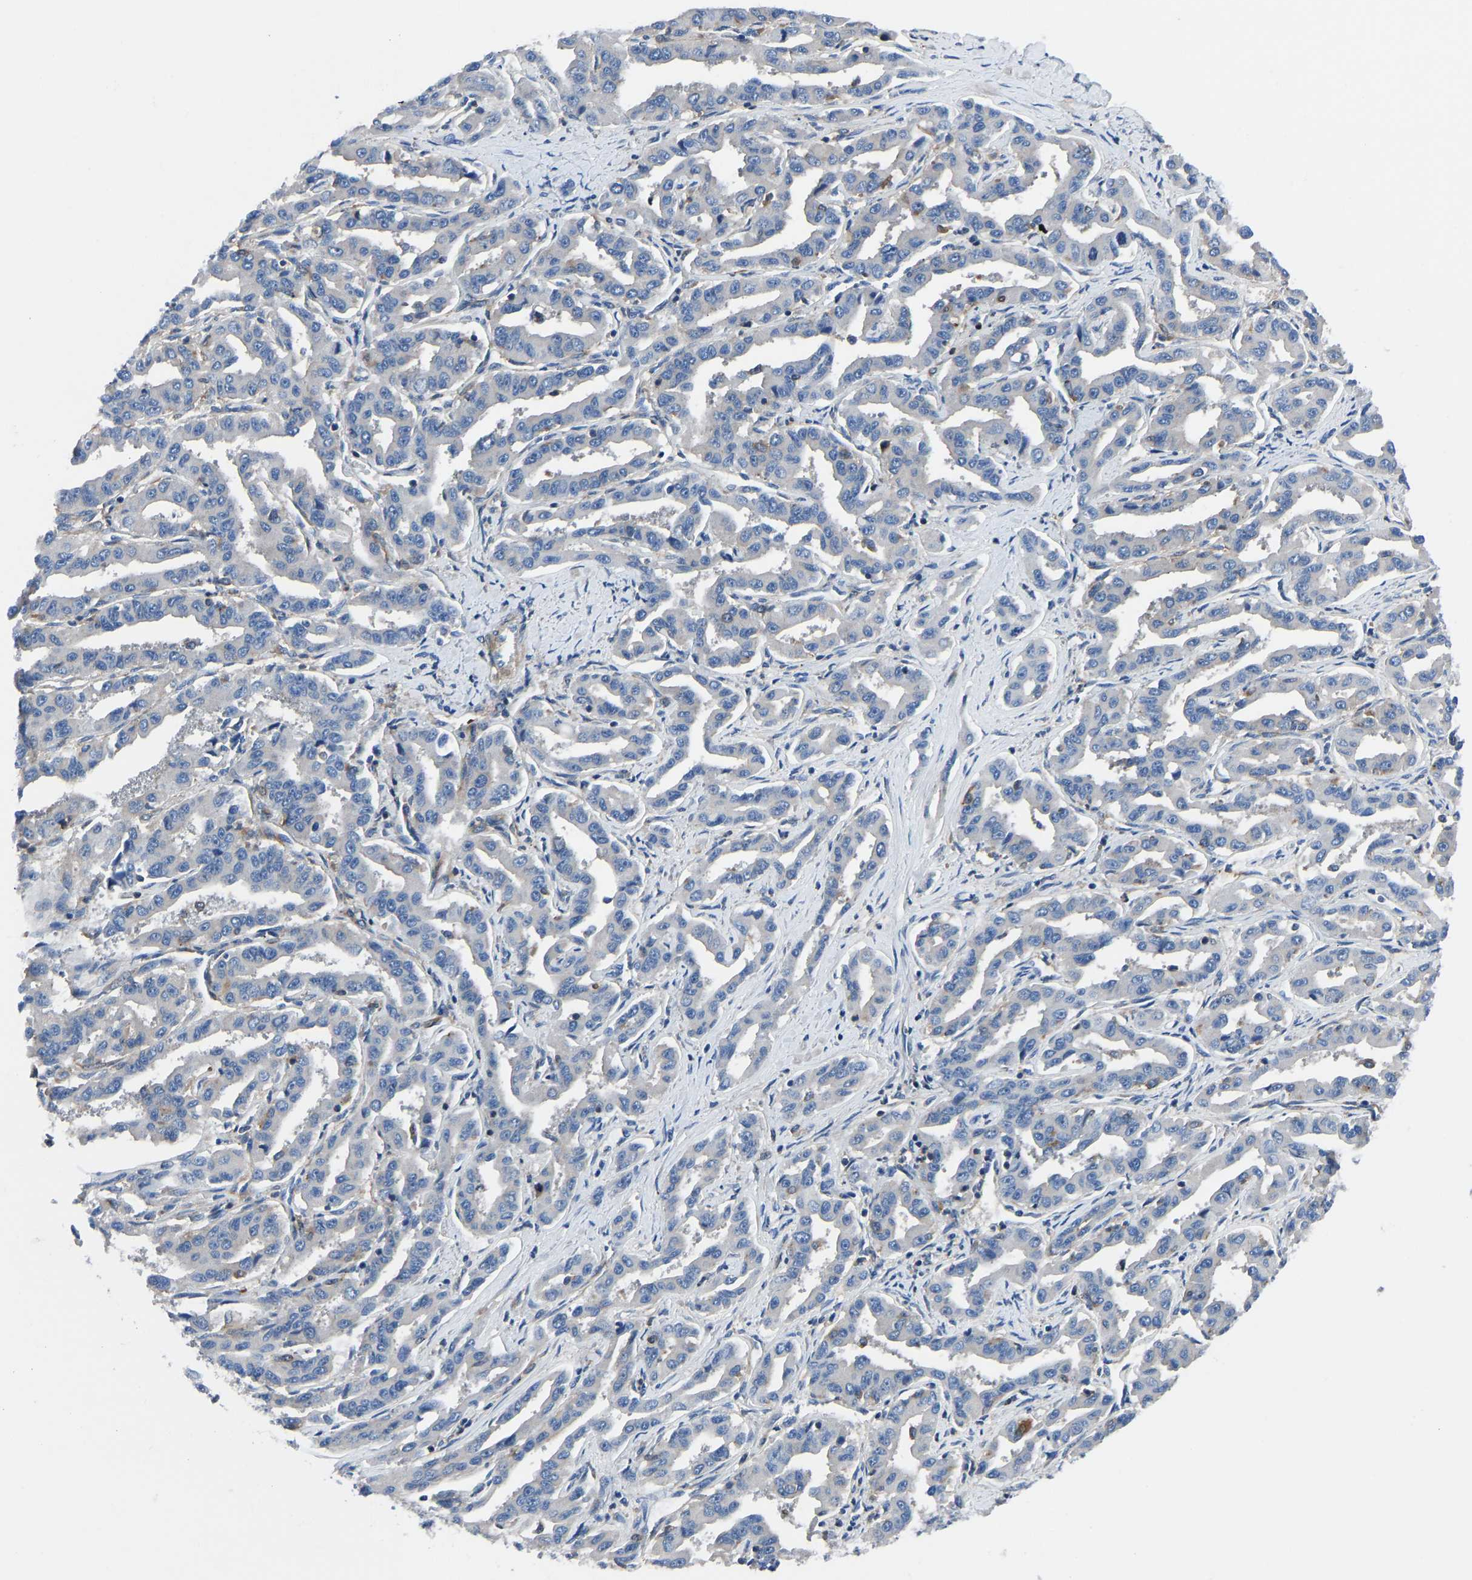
{"staining": {"intensity": "negative", "quantity": "none", "location": "none"}, "tissue": "liver cancer", "cell_type": "Tumor cells", "image_type": "cancer", "snomed": [{"axis": "morphology", "description": "Cholangiocarcinoma"}, {"axis": "topography", "description": "Liver"}], "caption": "This is a photomicrograph of immunohistochemistry (IHC) staining of liver cancer (cholangiocarcinoma), which shows no staining in tumor cells.", "gene": "PRKAR1A", "patient": {"sex": "male", "age": 59}}